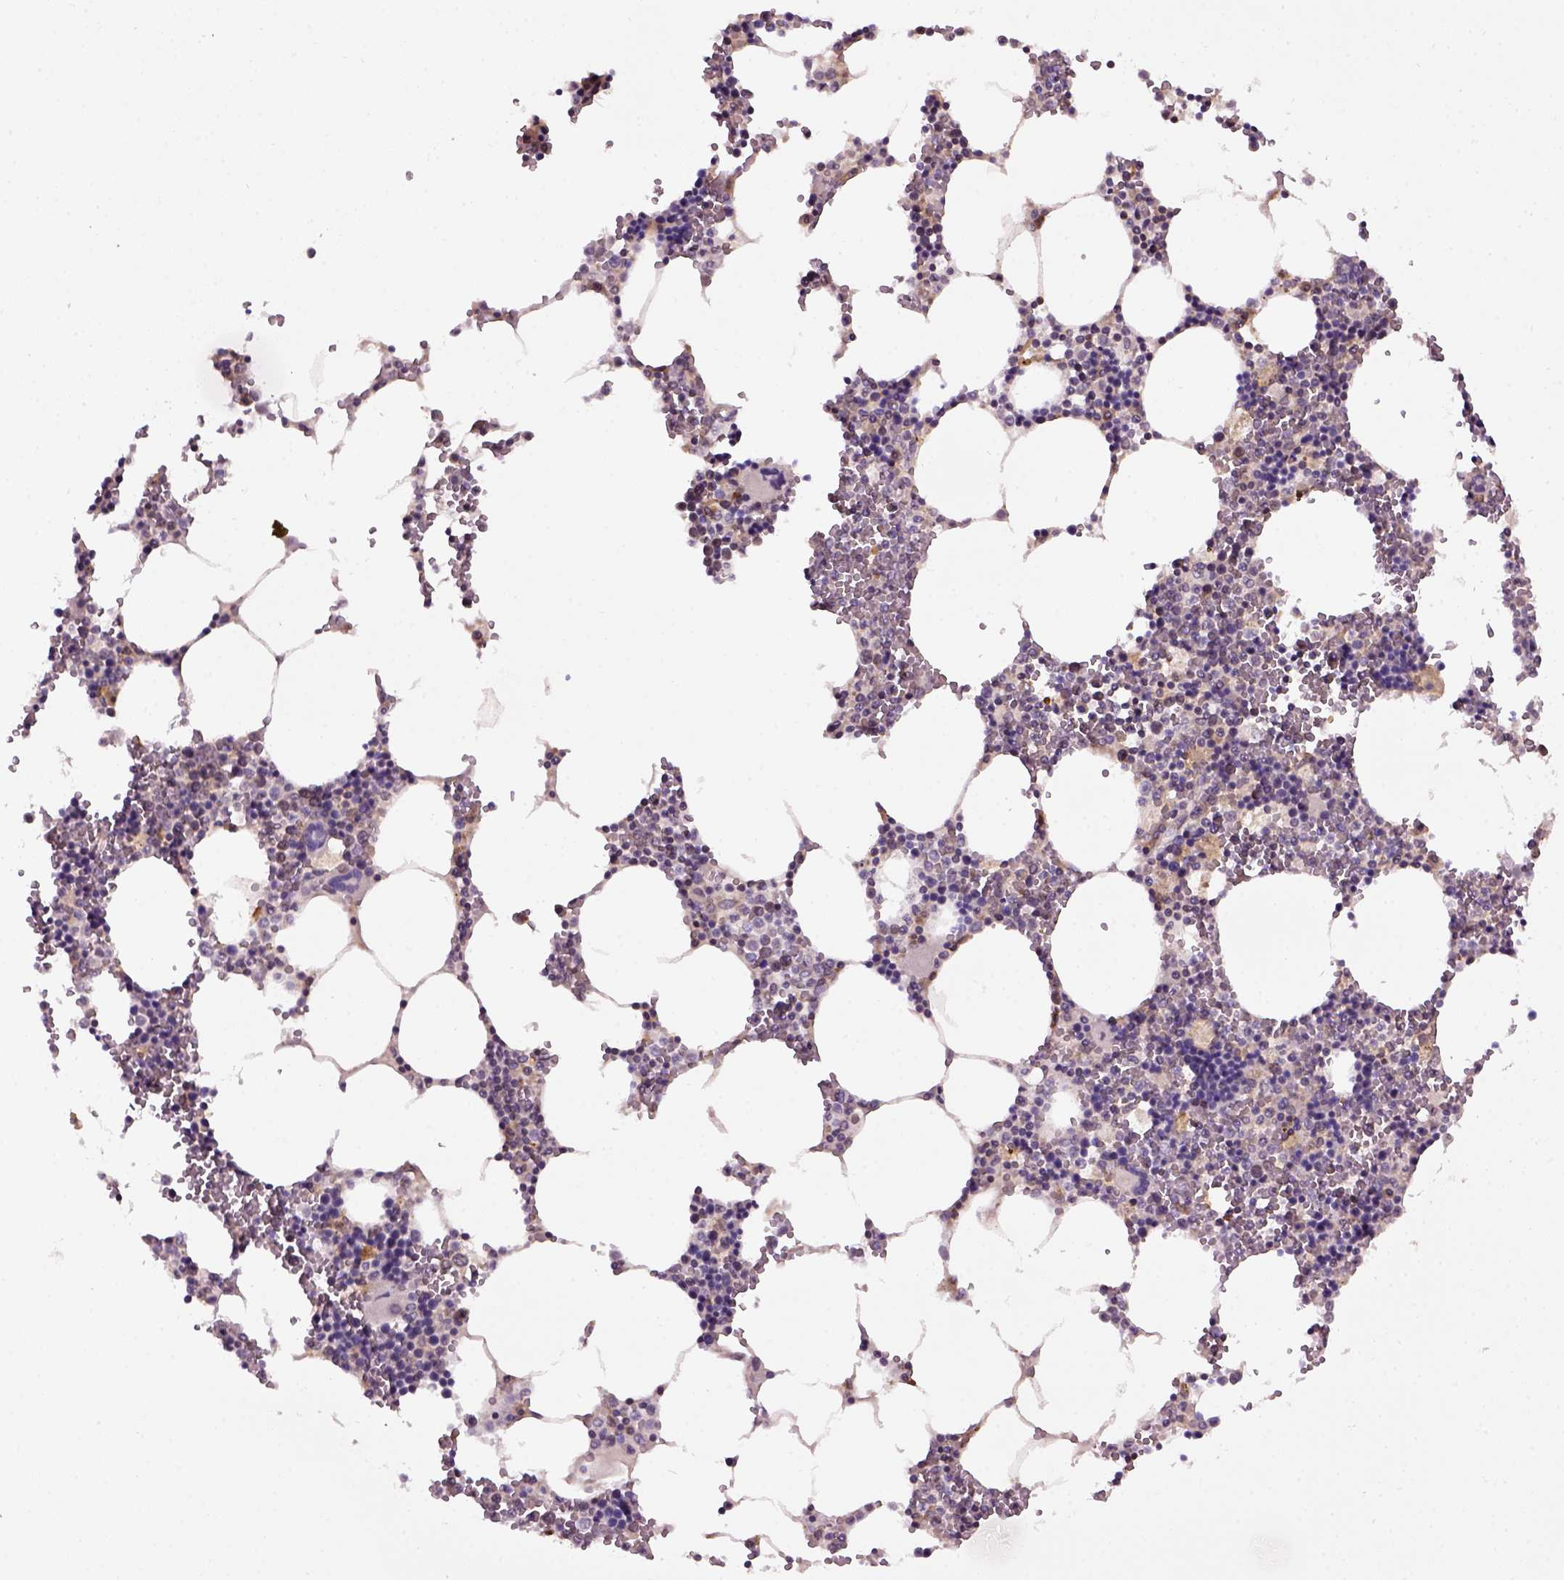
{"staining": {"intensity": "moderate", "quantity": "<25%", "location": "cytoplasmic/membranous"}, "tissue": "bone marrow", "cell_type": "Hematopoietic cells", "image_type": "normal", "snomed": [{"axis": "morphology", "description": "Normal tissue, NOS"}, {"axis": "topography", "description": "Bone marrow"}], "caption": "Immunohistochemistry (IHC) of unremarkable human bone marrow exhibits low levels of moderate cytoplasmic/membranous positivity in about <25% of hematopoietic cells. The protein is shown in brown color, while the nuclei are stained blue.", "gene": "RAB43", "patient": {"sex": "male", "age": 54}}